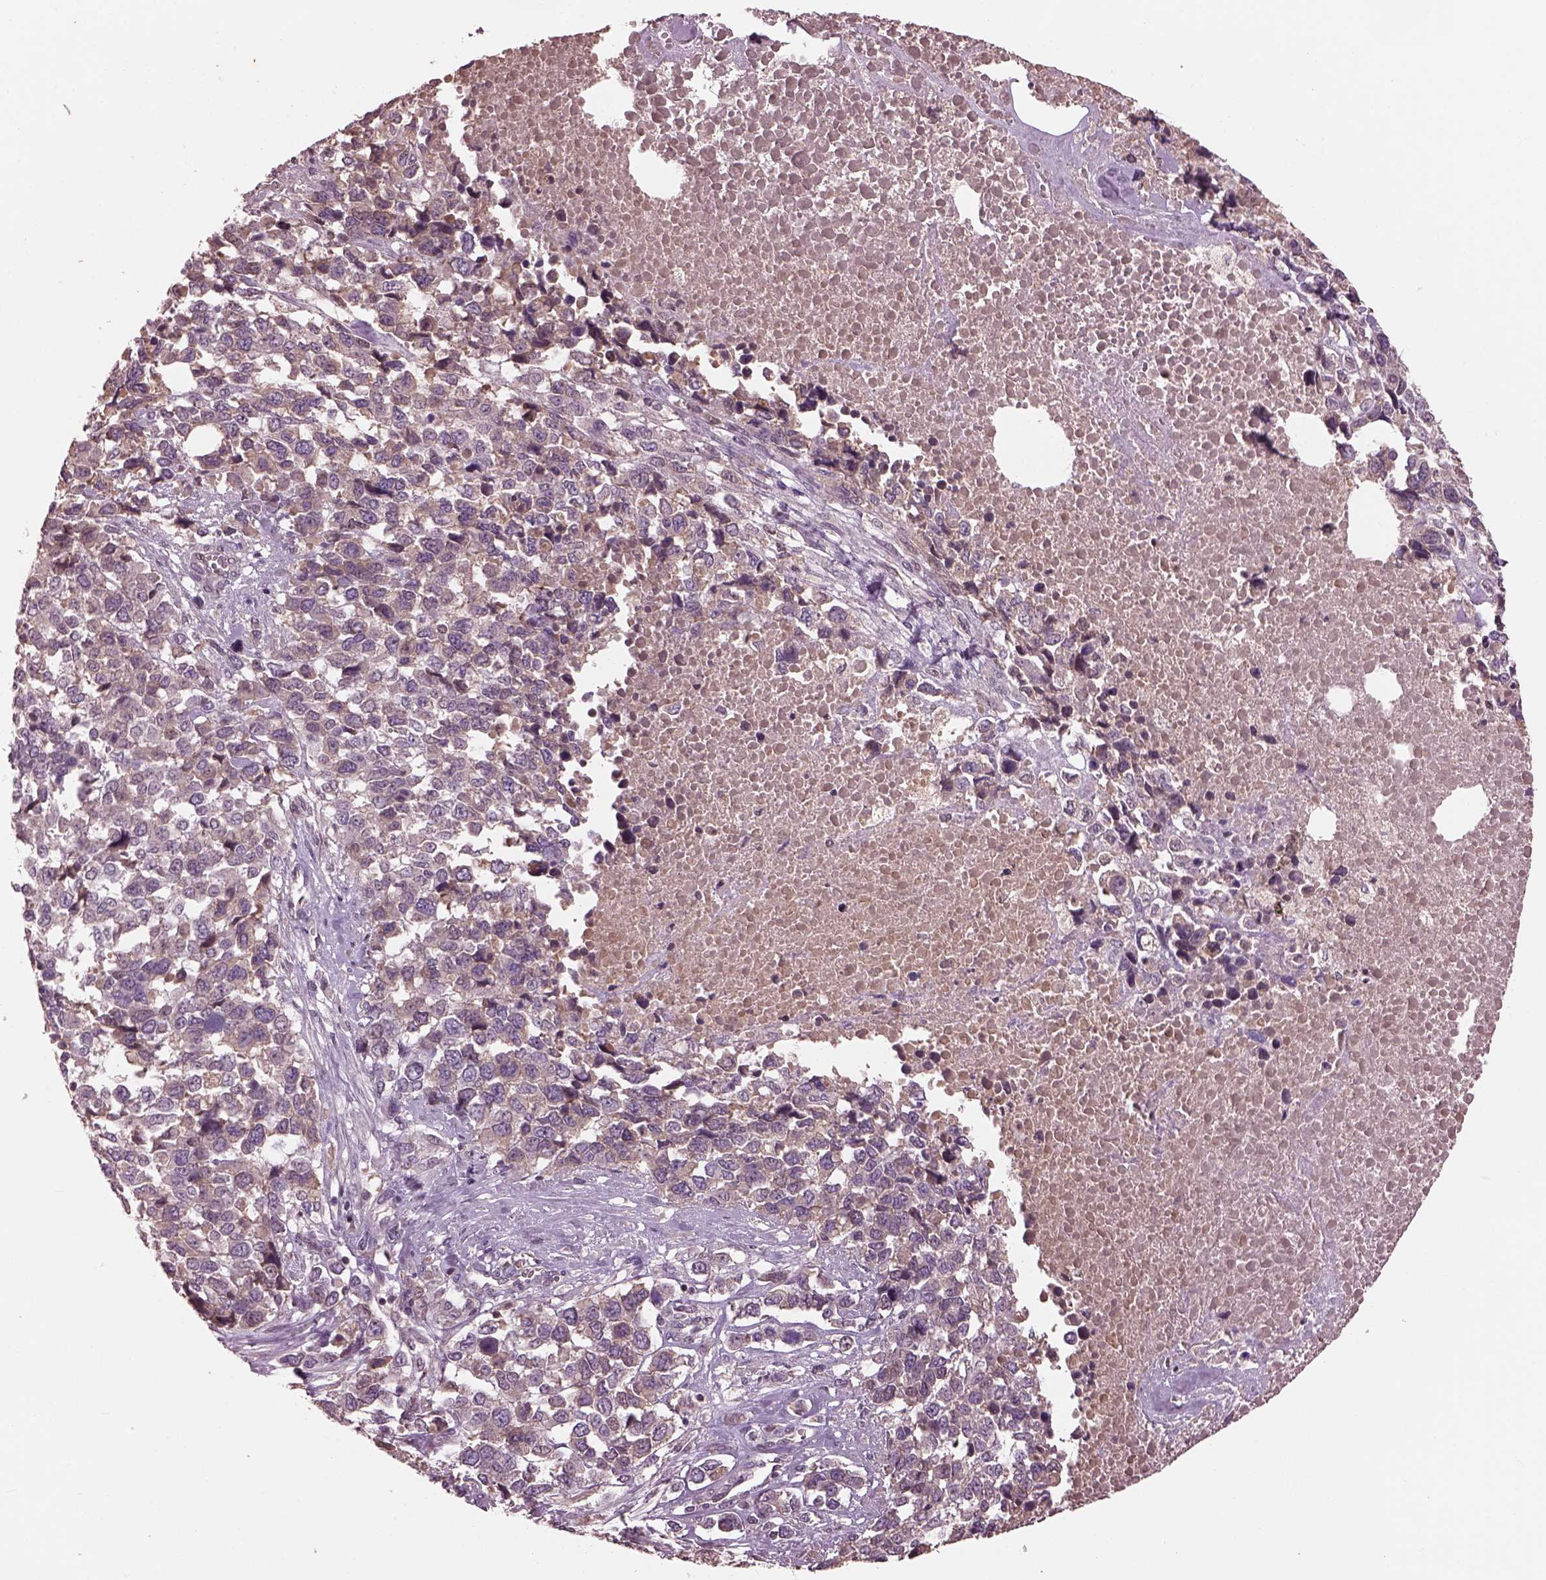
{"staining": {"intensity": "negative", "quantity": "none", "location": "none"}, "tissue": "melanoma", "cell_type": "Tumor cells", "image_type": "cancer", "snomed": [{"axis": "morphology", "description": "Malignant melanoma, Metastatic site"}, {"axis": "topography", "description": "Skin"}], "caption": "Image shows no significant protein staining in tumor cells of malignant melanoma (metastatic site).", "gene": "PTX4", "patient": {"sex": "male", "age": 84}}